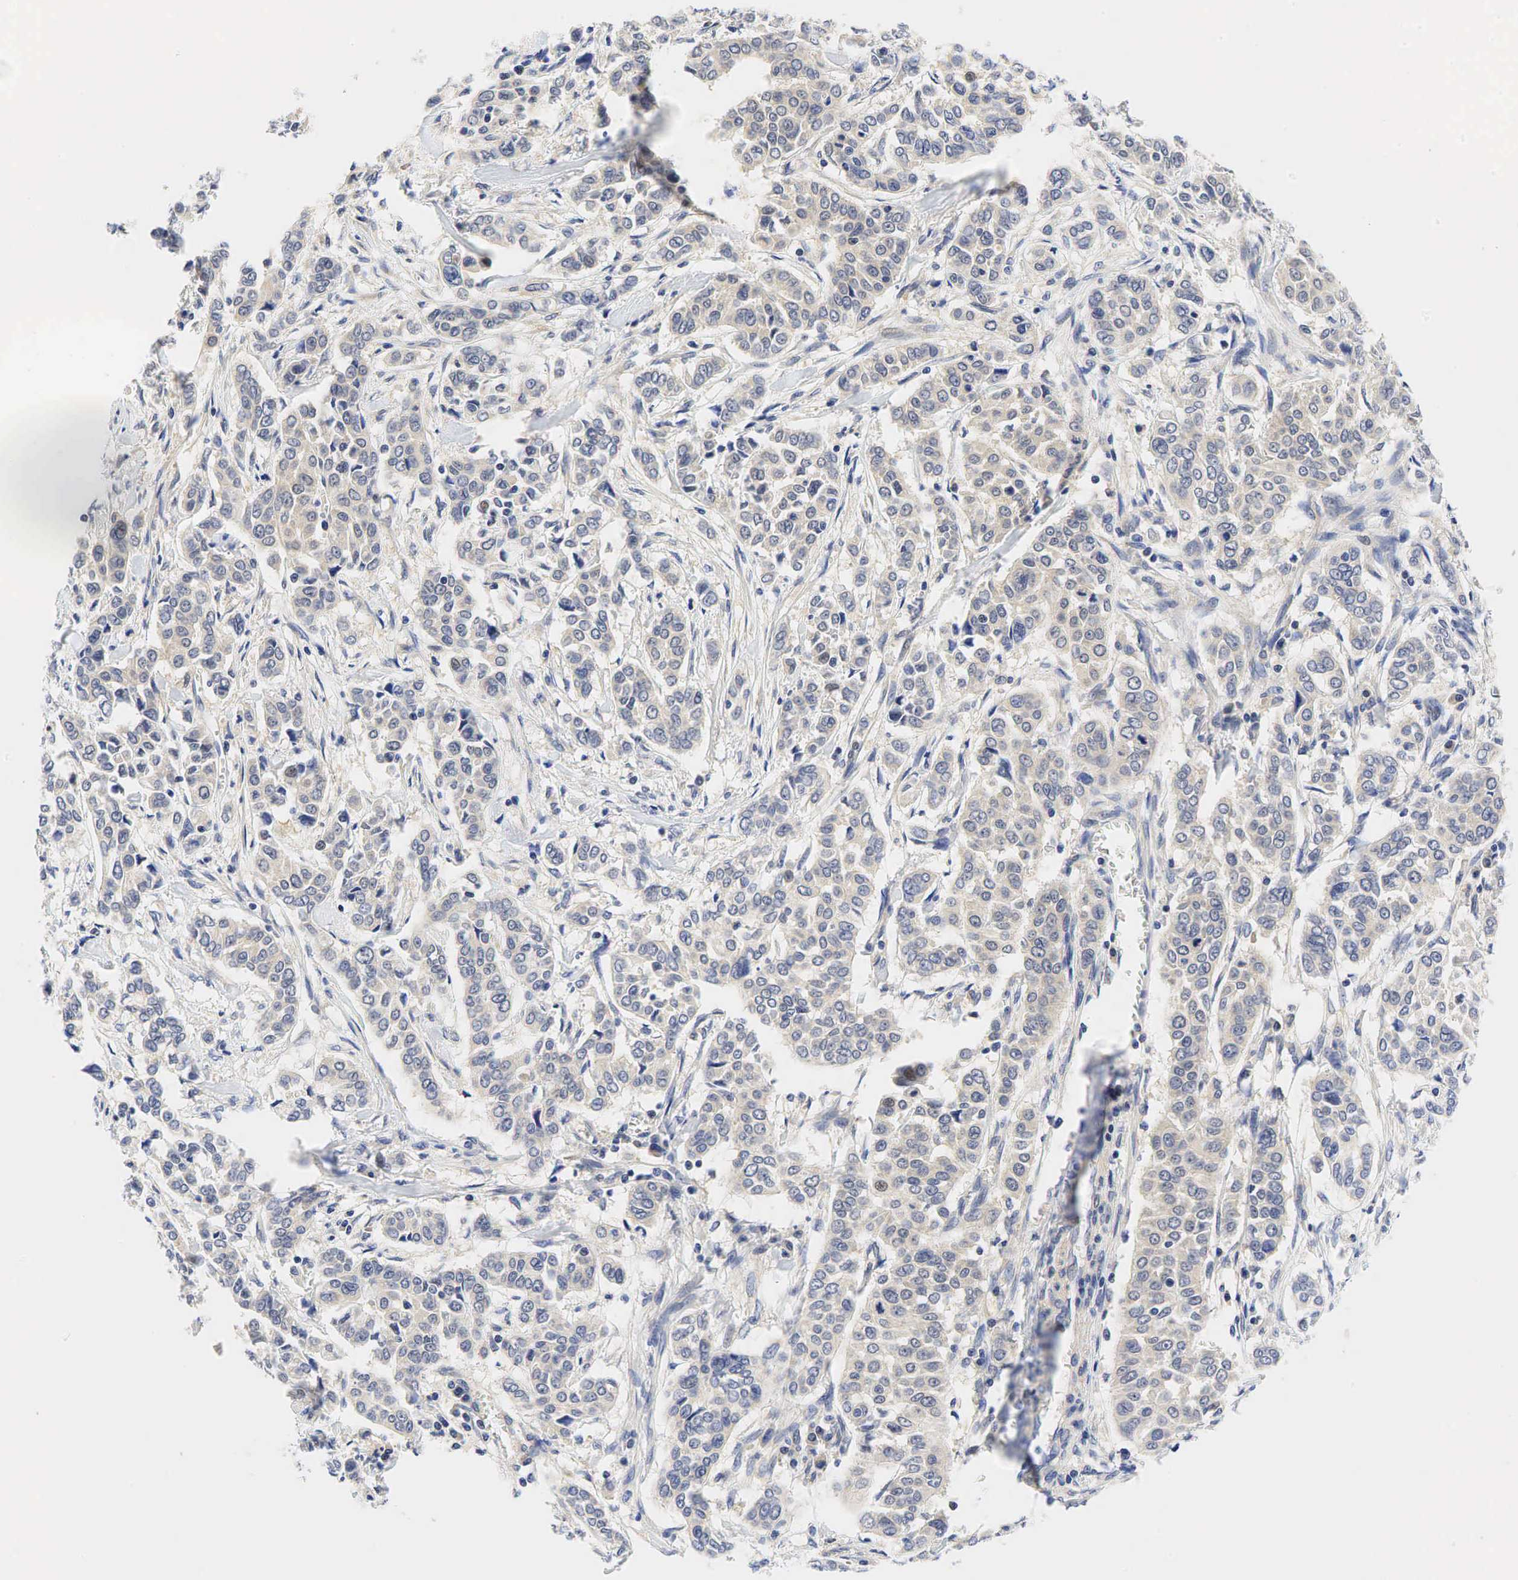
{"staining": {"intensity": "negative", "quantity": "none", "location": "none"}, "tissue": "pancreatic cancer", "cell_type": "Tumor cells", "image_type": "cancer", "snomed": [{"axis": "morphology", "description": "Adenocarcinoma, NOS"}, {"axis": "topography", "description": "Pancreas"}], "caption": "There is no significant staining in tumor cells of pancreatic cancer (adenocarcinoma).", "gene": "CCND1", "patient": {"sex": "female", "age": 52}}